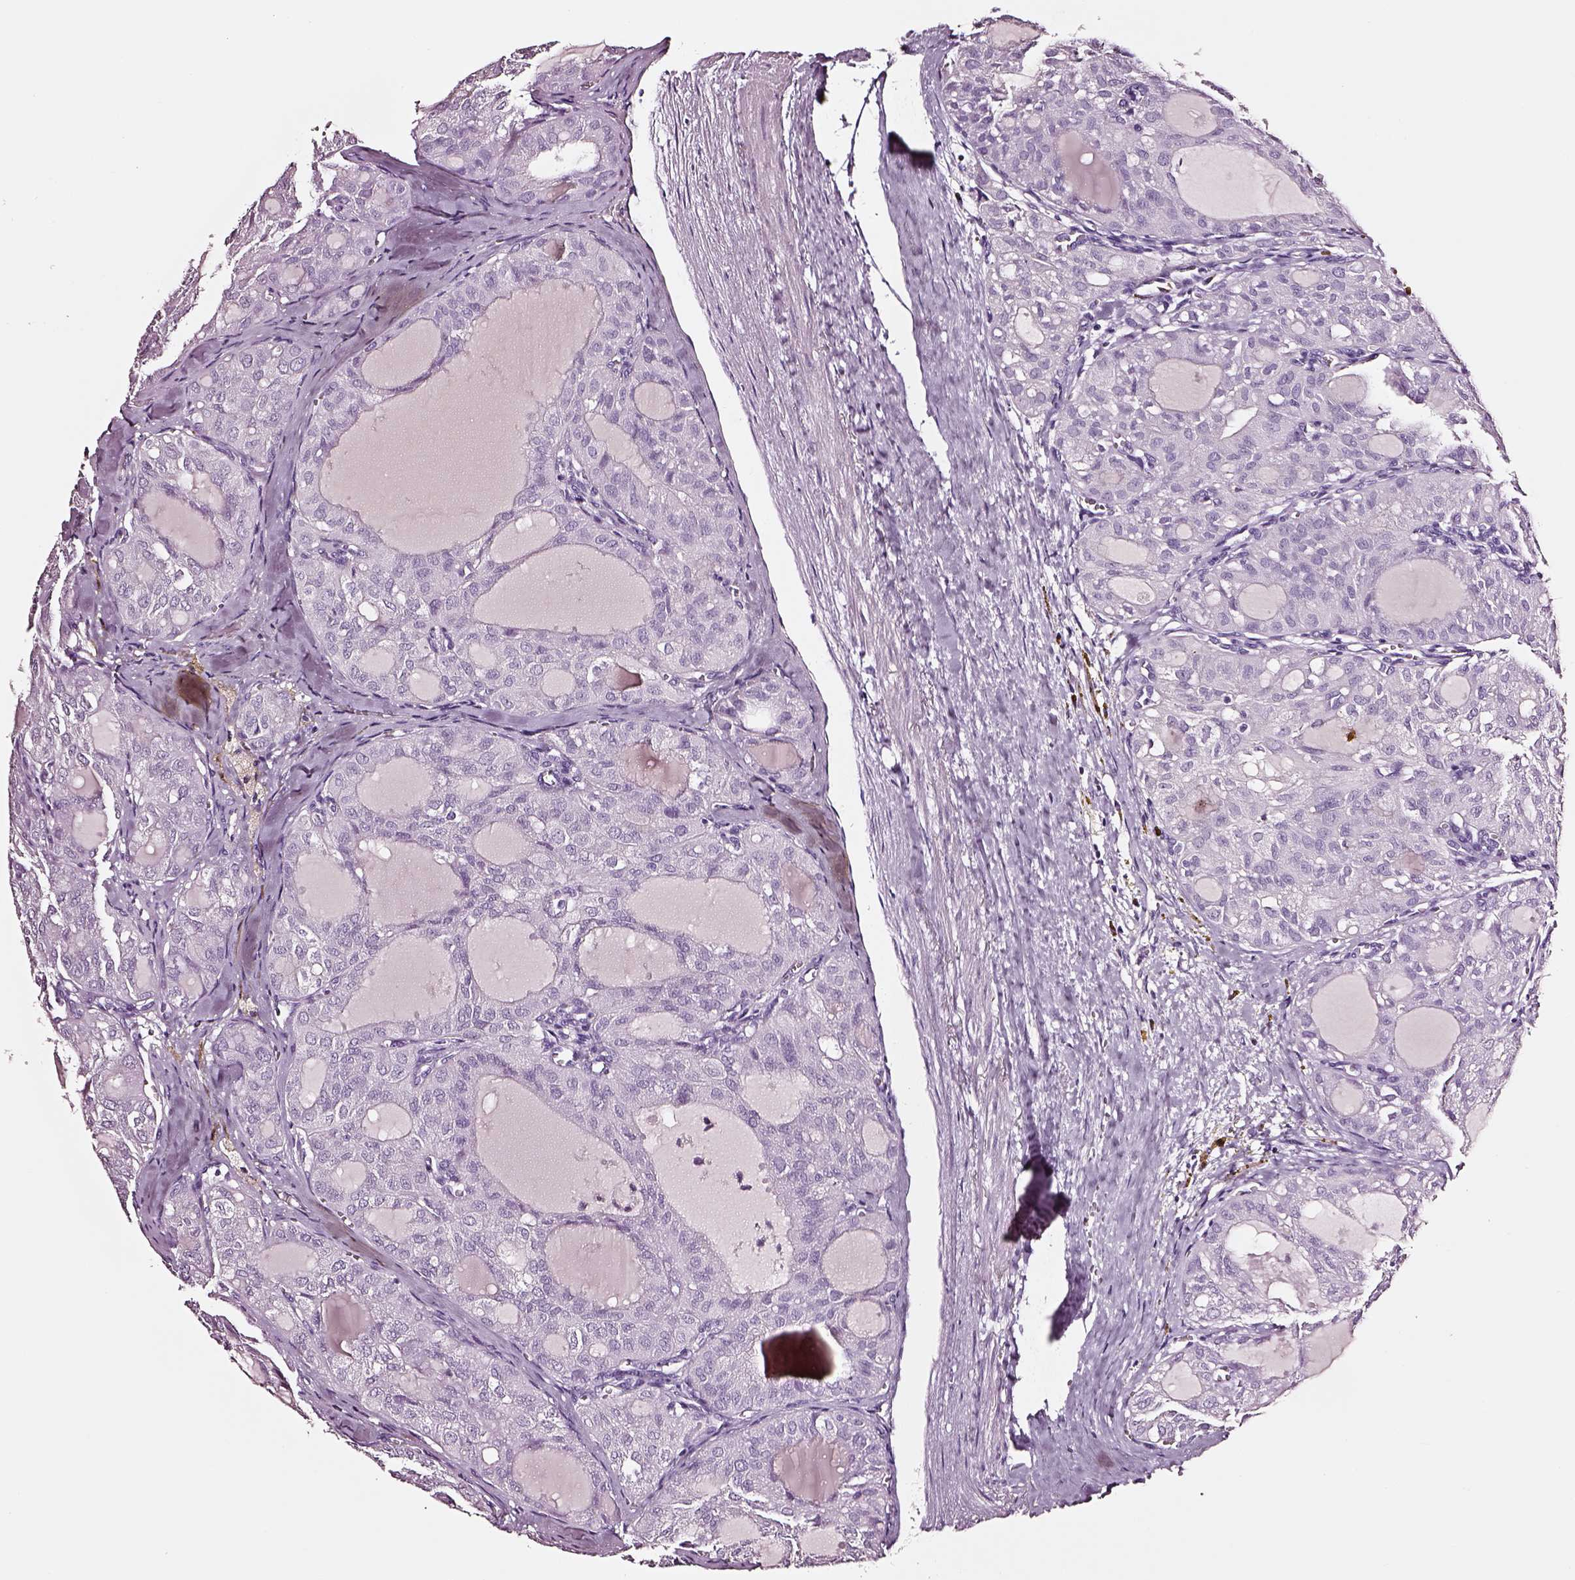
{"staining": {"intensity": "negative", "quantity": "none", "location": "none"}, "tissue": "thyroid cancer", "cell_type": "Tumor cells", "image_type": "cancer", "snomed": [{"axis": "morphology", "description": "Follicular adenoma carcinoma, NOS"}, {"axis": "topography", "description": "Thyroid gland"}], "caption": "High power microscopy image of an IHC photomicrograph of thyroid cancer (follicular adenoma carcinoma), revealing no significant expression in tumor cells.", "gene": "DPEP1", "patient": {"sex": "male", "age": 75}}